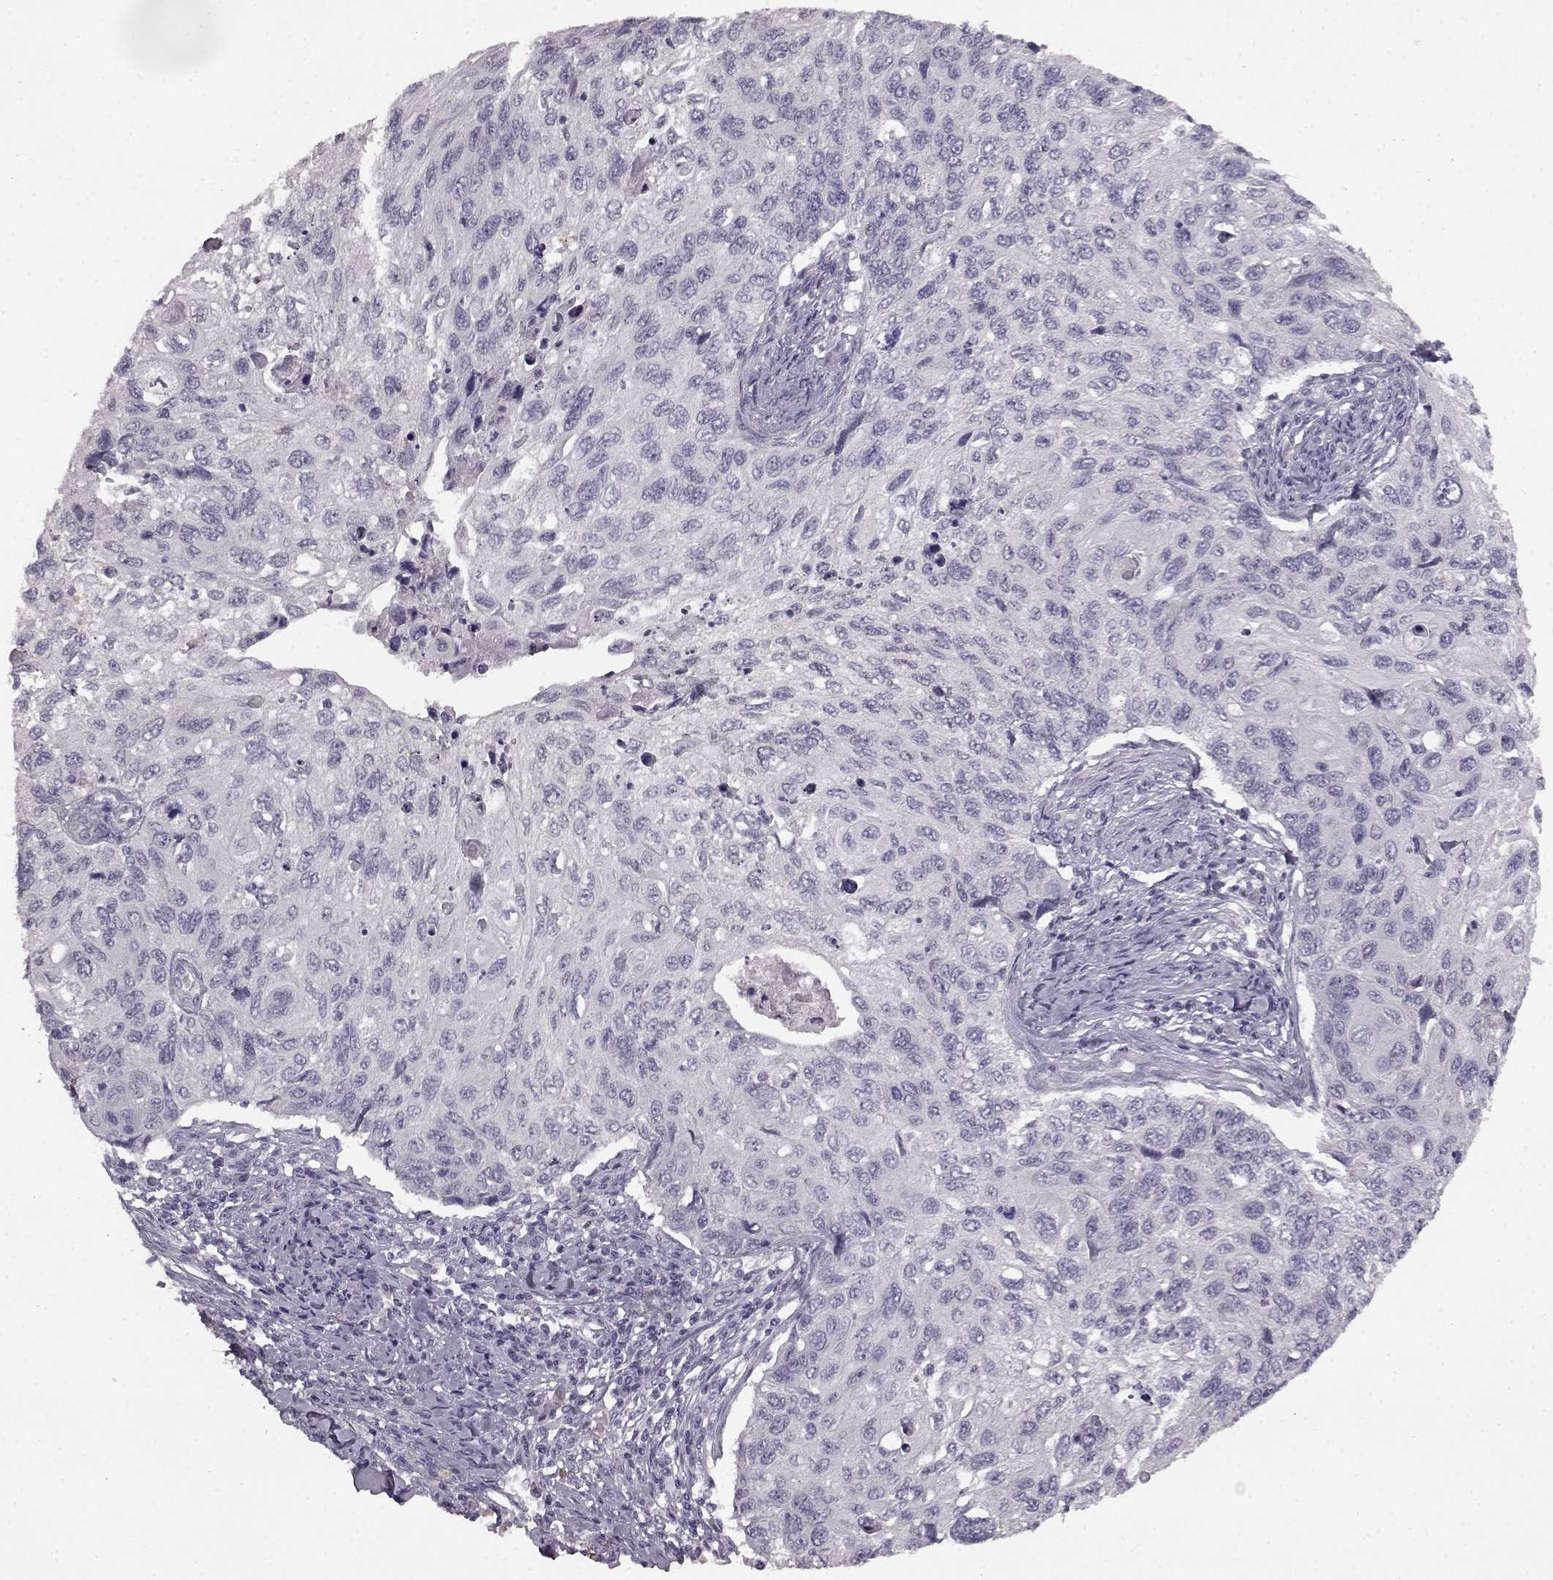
{"staining": {"intensity": "negative", "quantity": "none", "location": "none"}, "tissue": "cervical cancer", "cell_type": "Tumor cells", "image_type": "cancer", "snomed": [{"axis": "morphology", "description": "Squamous cell carcinoma, NOS"}, {"axis": "topography", "description": "Cervix"}], "caption": "Immunohistochemistry (IHC) of human cervical squamous cell carcinoma demonstrates no positivity in tumor cells.", "gene": "SPAG17", "patient": {"sex": "female", "age": 70}}